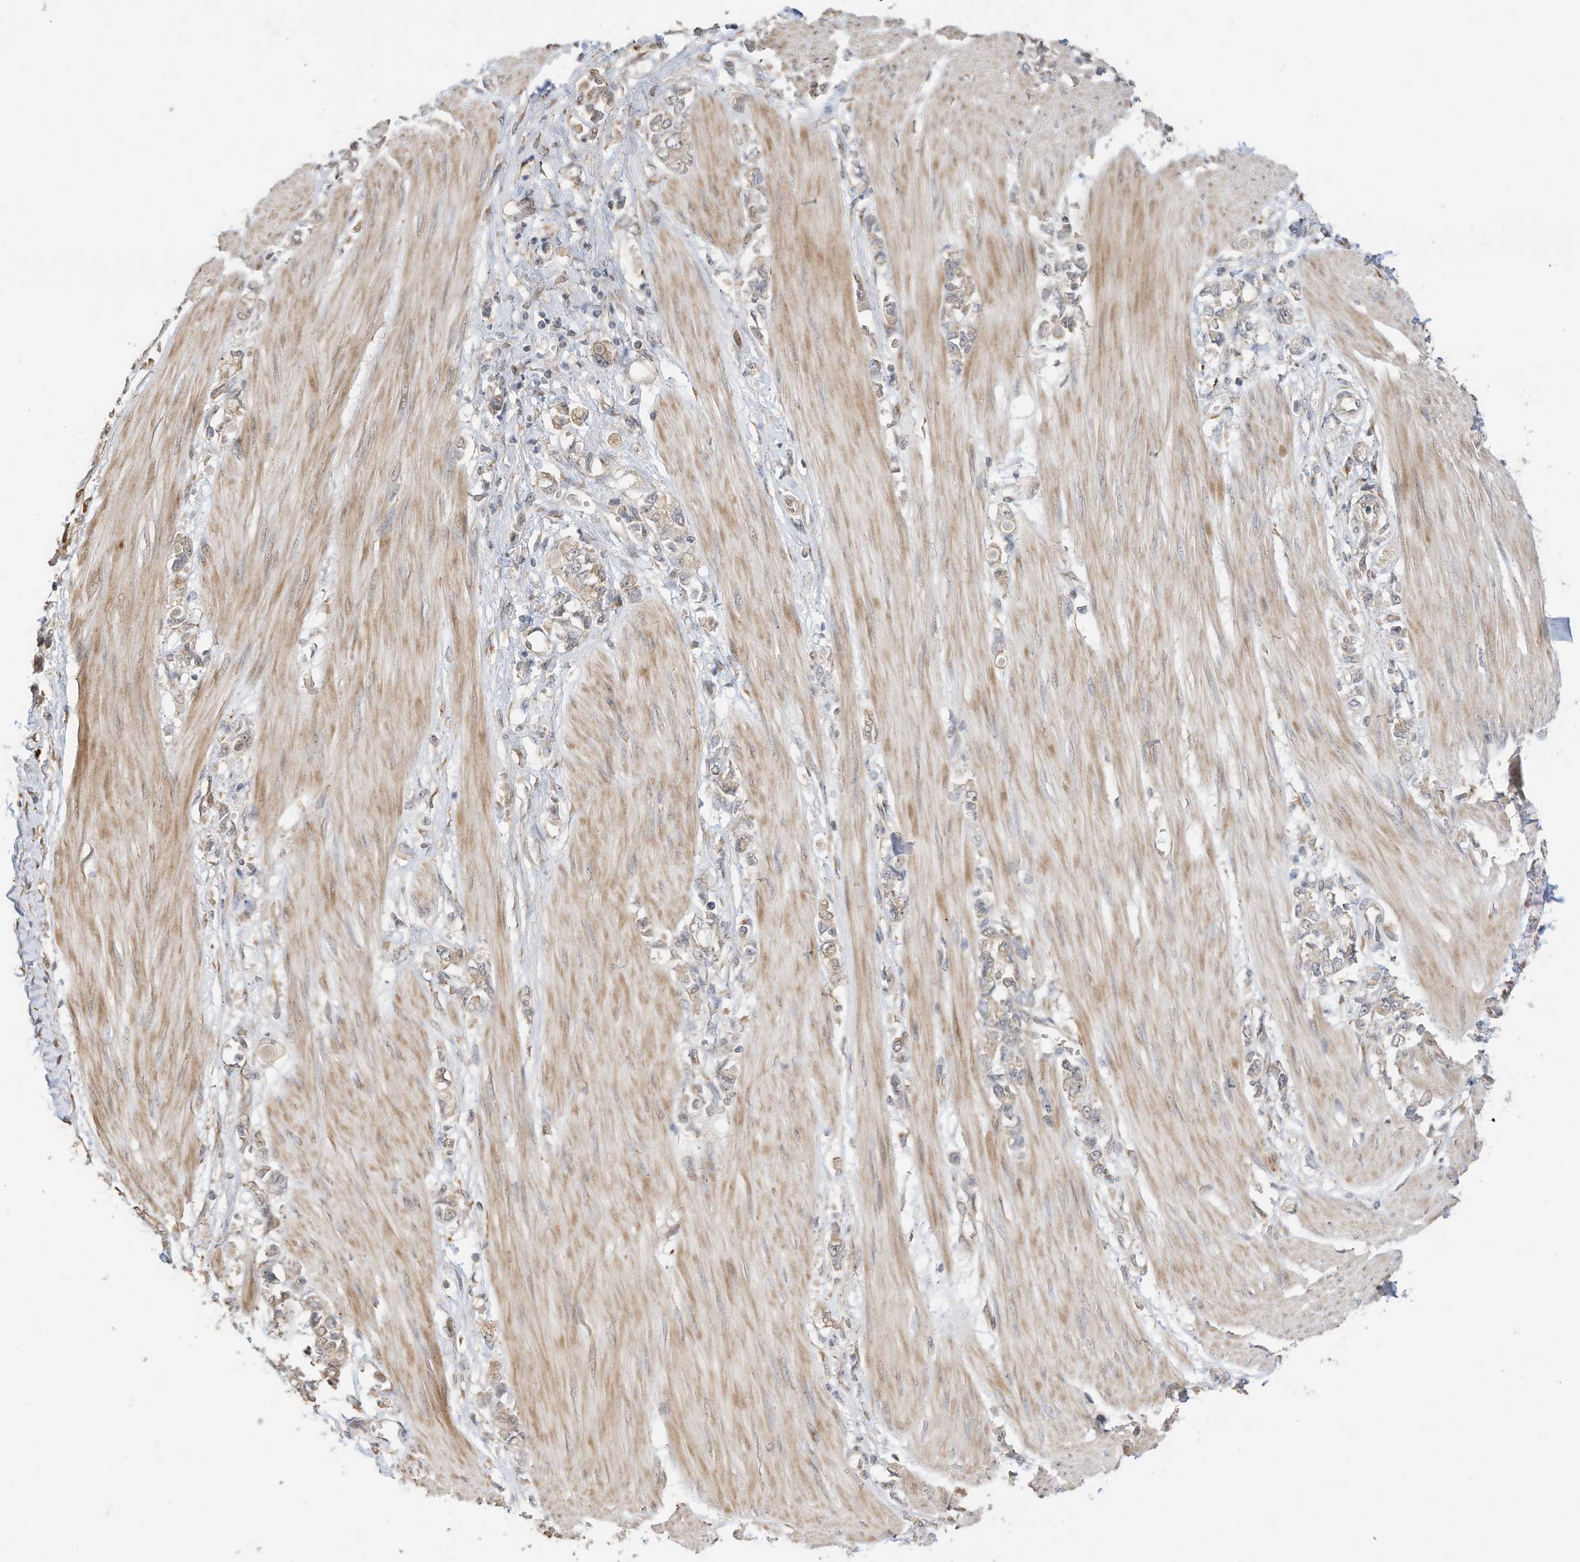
{"staining": {"intensity": "weak", "quantity": "<25%", "location": "cytoplasmic/membranous"}, "tissue": "stomach cancer", "cell_type": "Tumor cells", "image_type": "cancer", "snomed": [{"axis": "morphology", "description": "Adenocarcinoma, NOS"}, {"axis": "topography", "description": "Stomach"}], "caption": "This image is of stomach cancer (adenocarcinoma) stained with immunohistochemistry to label a protein in brown with the nuclei are counter-stained blue. There is no expression in tumor cells.", "gene": "CAGE1", "patient": {"sex": "female", "age": 76}}